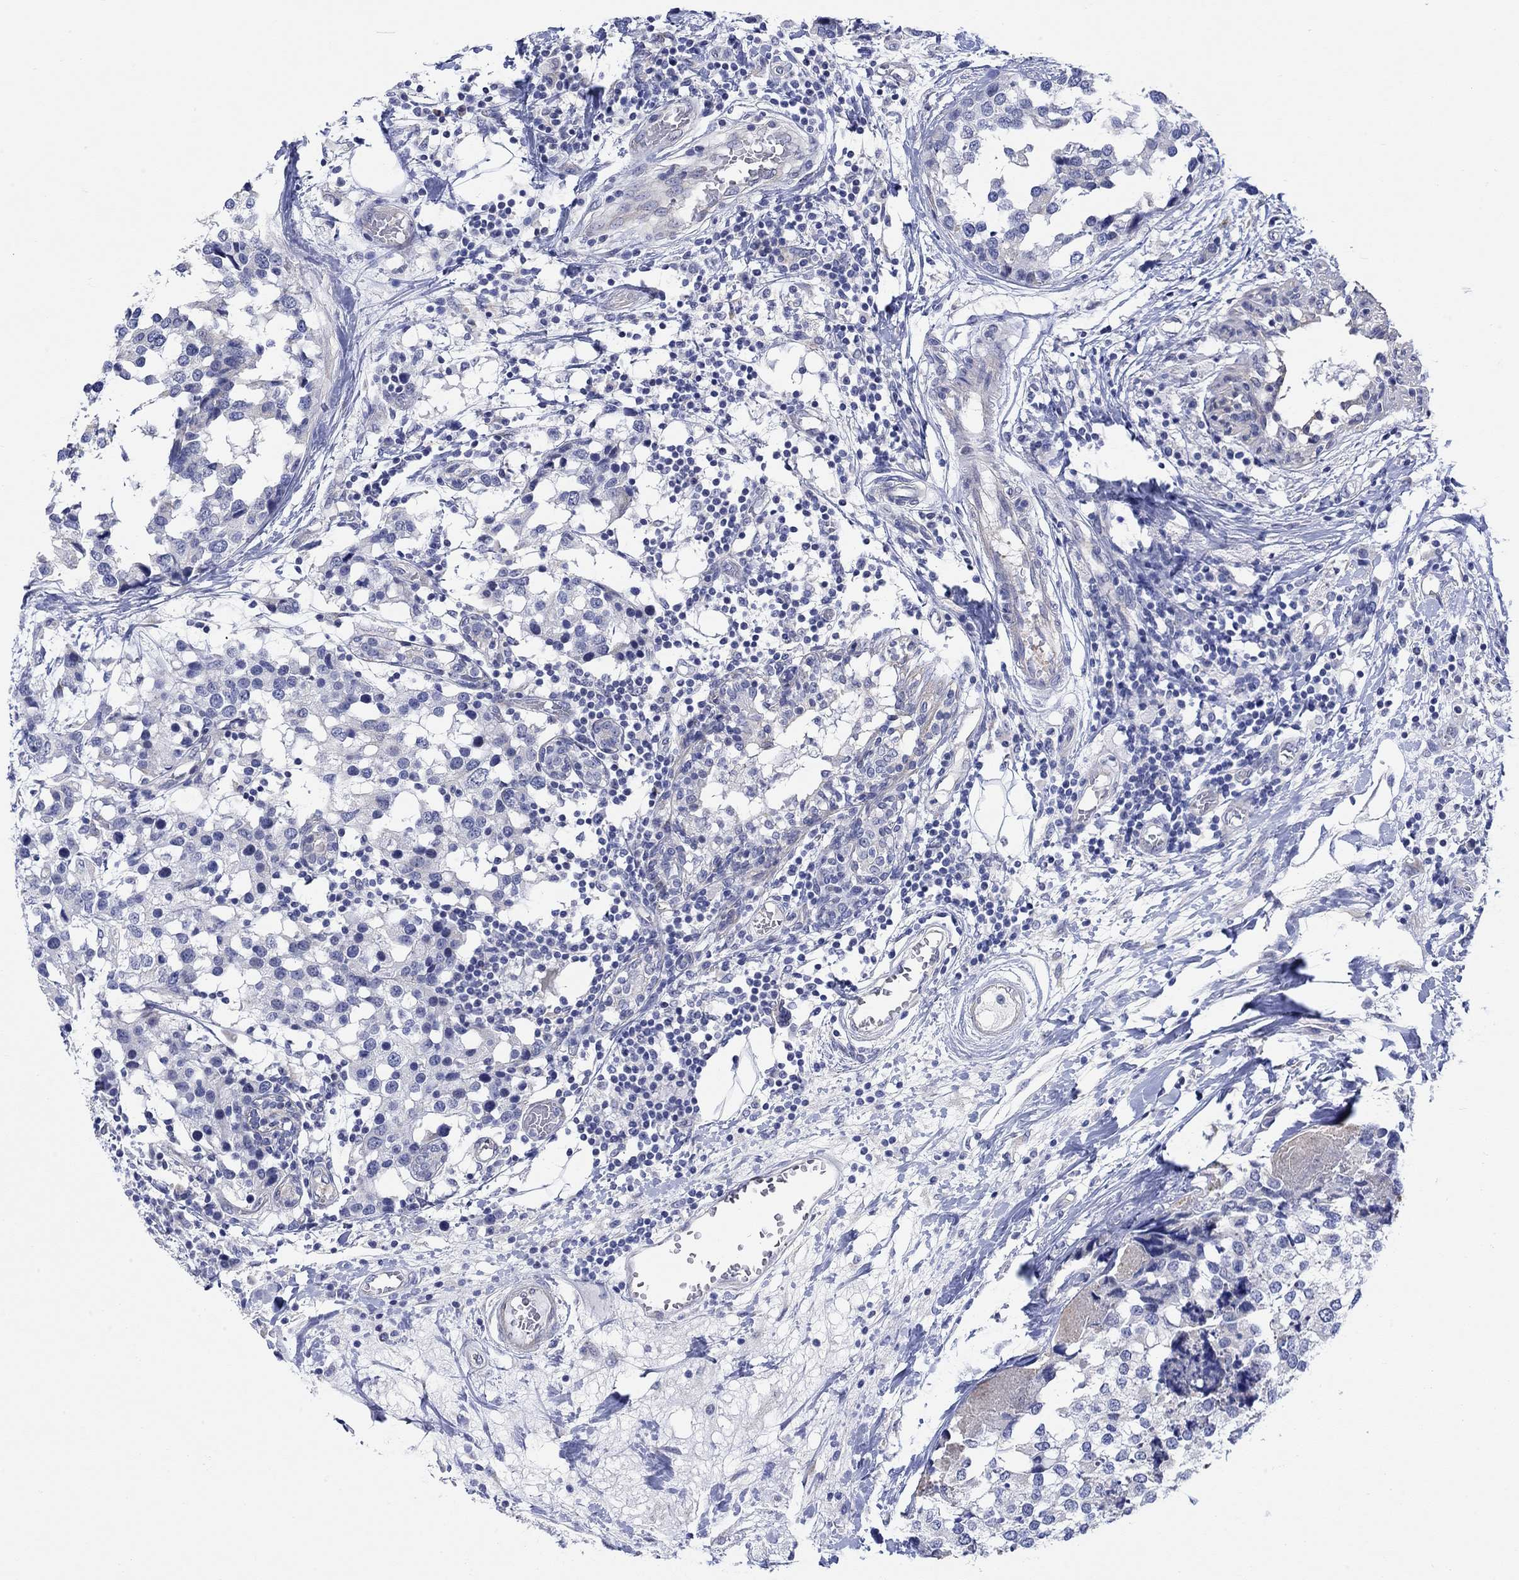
{"staining": {"intensity": "negative", "quantity": "none", "location": "none"}, "tissue": "breast cancer", "cell_type": "Tumor cells", "image_type": "cancer", "snomed": [{"axis": "morphology", "description": "Lobular carcinoma"}, {"axis": "topography", "description": "Breast"}], "caption": "High magnification brightfield microscopy of breast cancer (lobular carcinoma) stained with DAB (3,3'-diaminobenzidine) (brown) and counterstained with hematoxylin (blue): tumor cells show no significant expression.", "gene": "KRT222", "patient": {"sex": "female", "age": 59}}